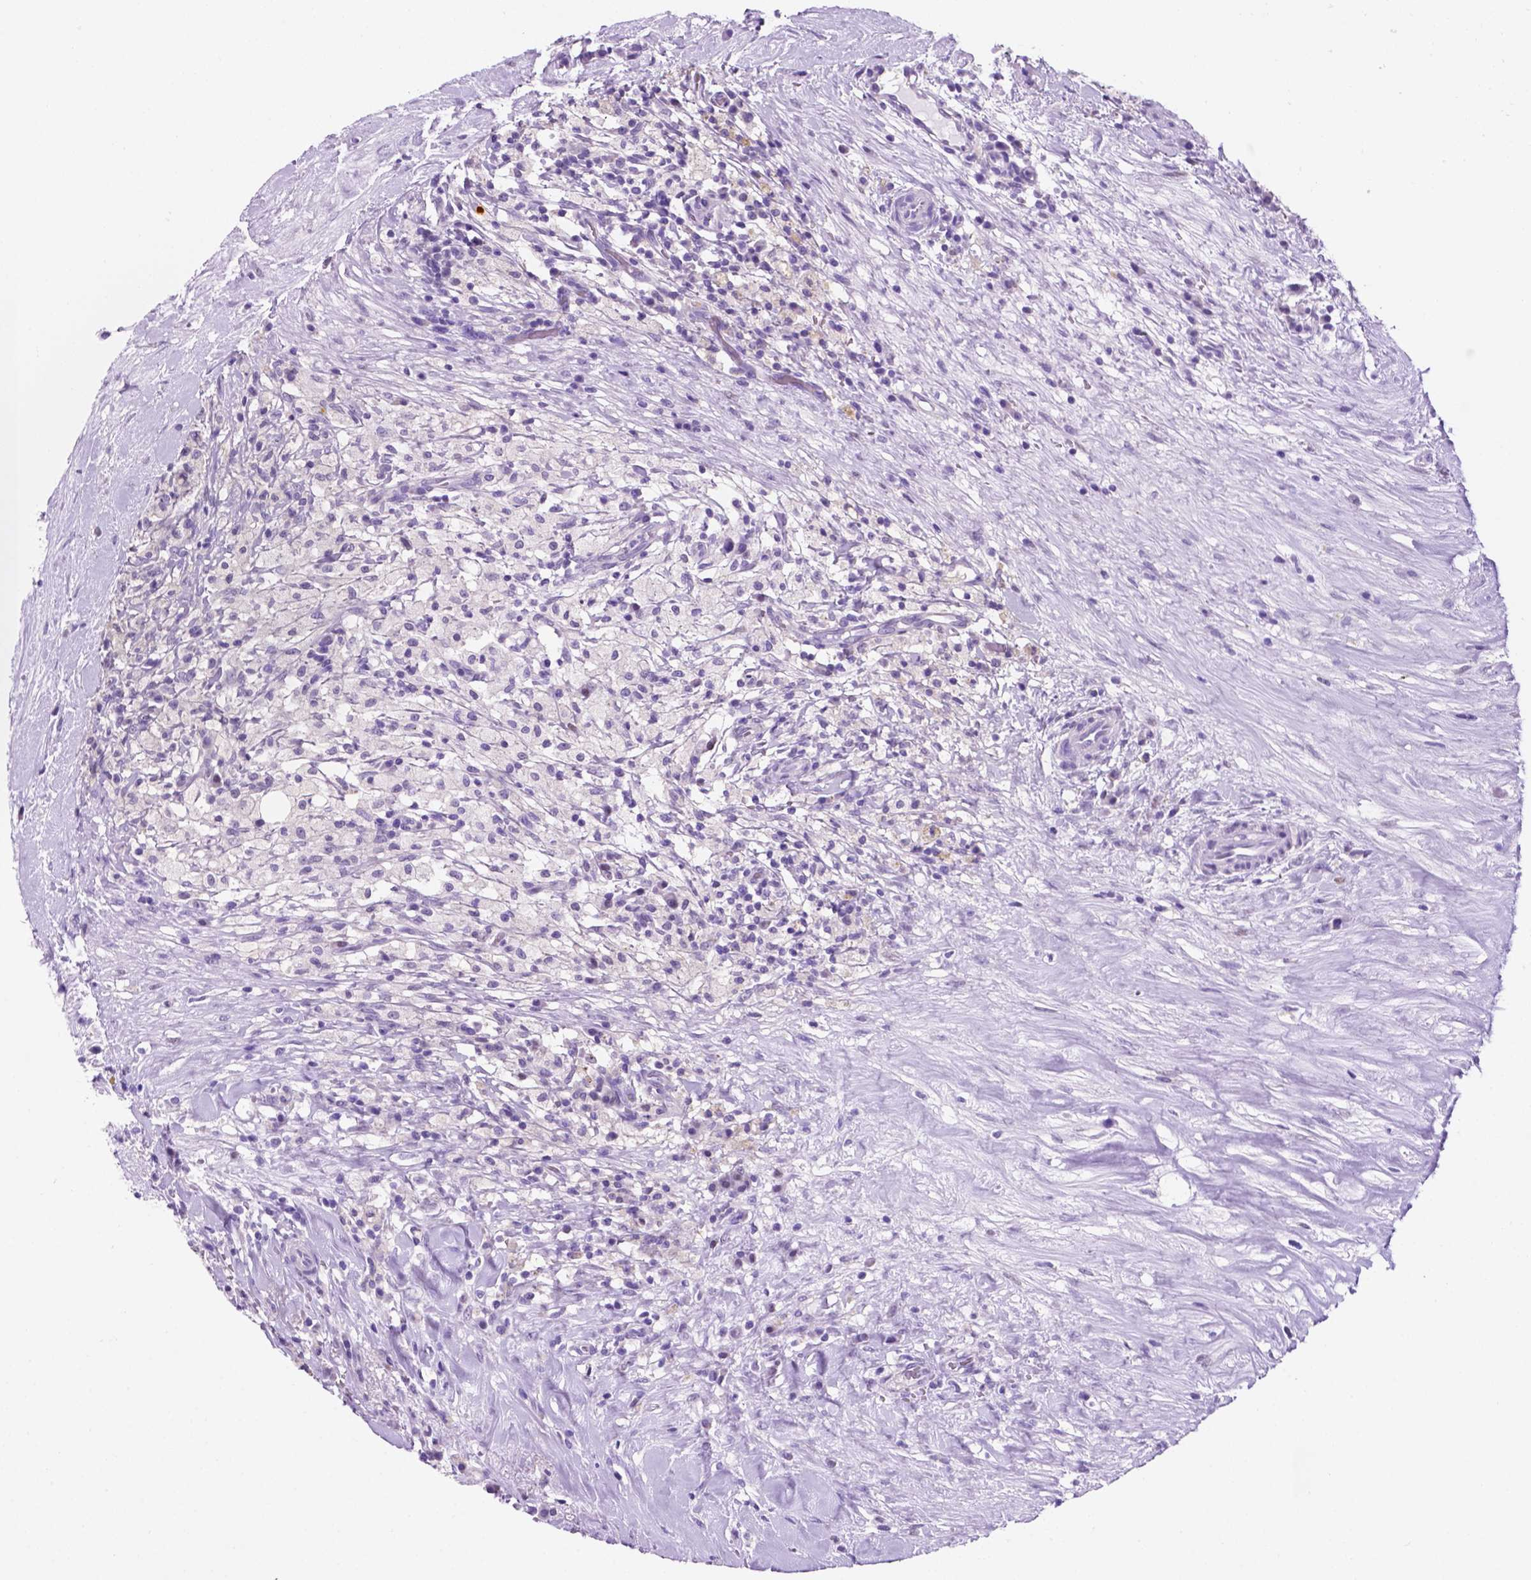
{"staining": {"intensity": "negative", "quantity": "none", "location": "none"}, "tissue": "testis cancer", "cell_type": "Tumor cells", "image_type": "cancer", "snomed": [{"axis": "morphology", "description": "Necrosis, NOS"}, {"axis": "morphology", "description": "Carcinoma, Embryonal, NOS"}, {"axis": "topography", "description": "Testis"}], "caption": "IHC of embryonal carcinoma (testis) displays no staining in tumor cells. (DAB (3,3'-diaminobenzidine) immunohistochemistry, high magnification).", "gene": "TMEM210", "patient": {"sex": "male", "age": 19}}